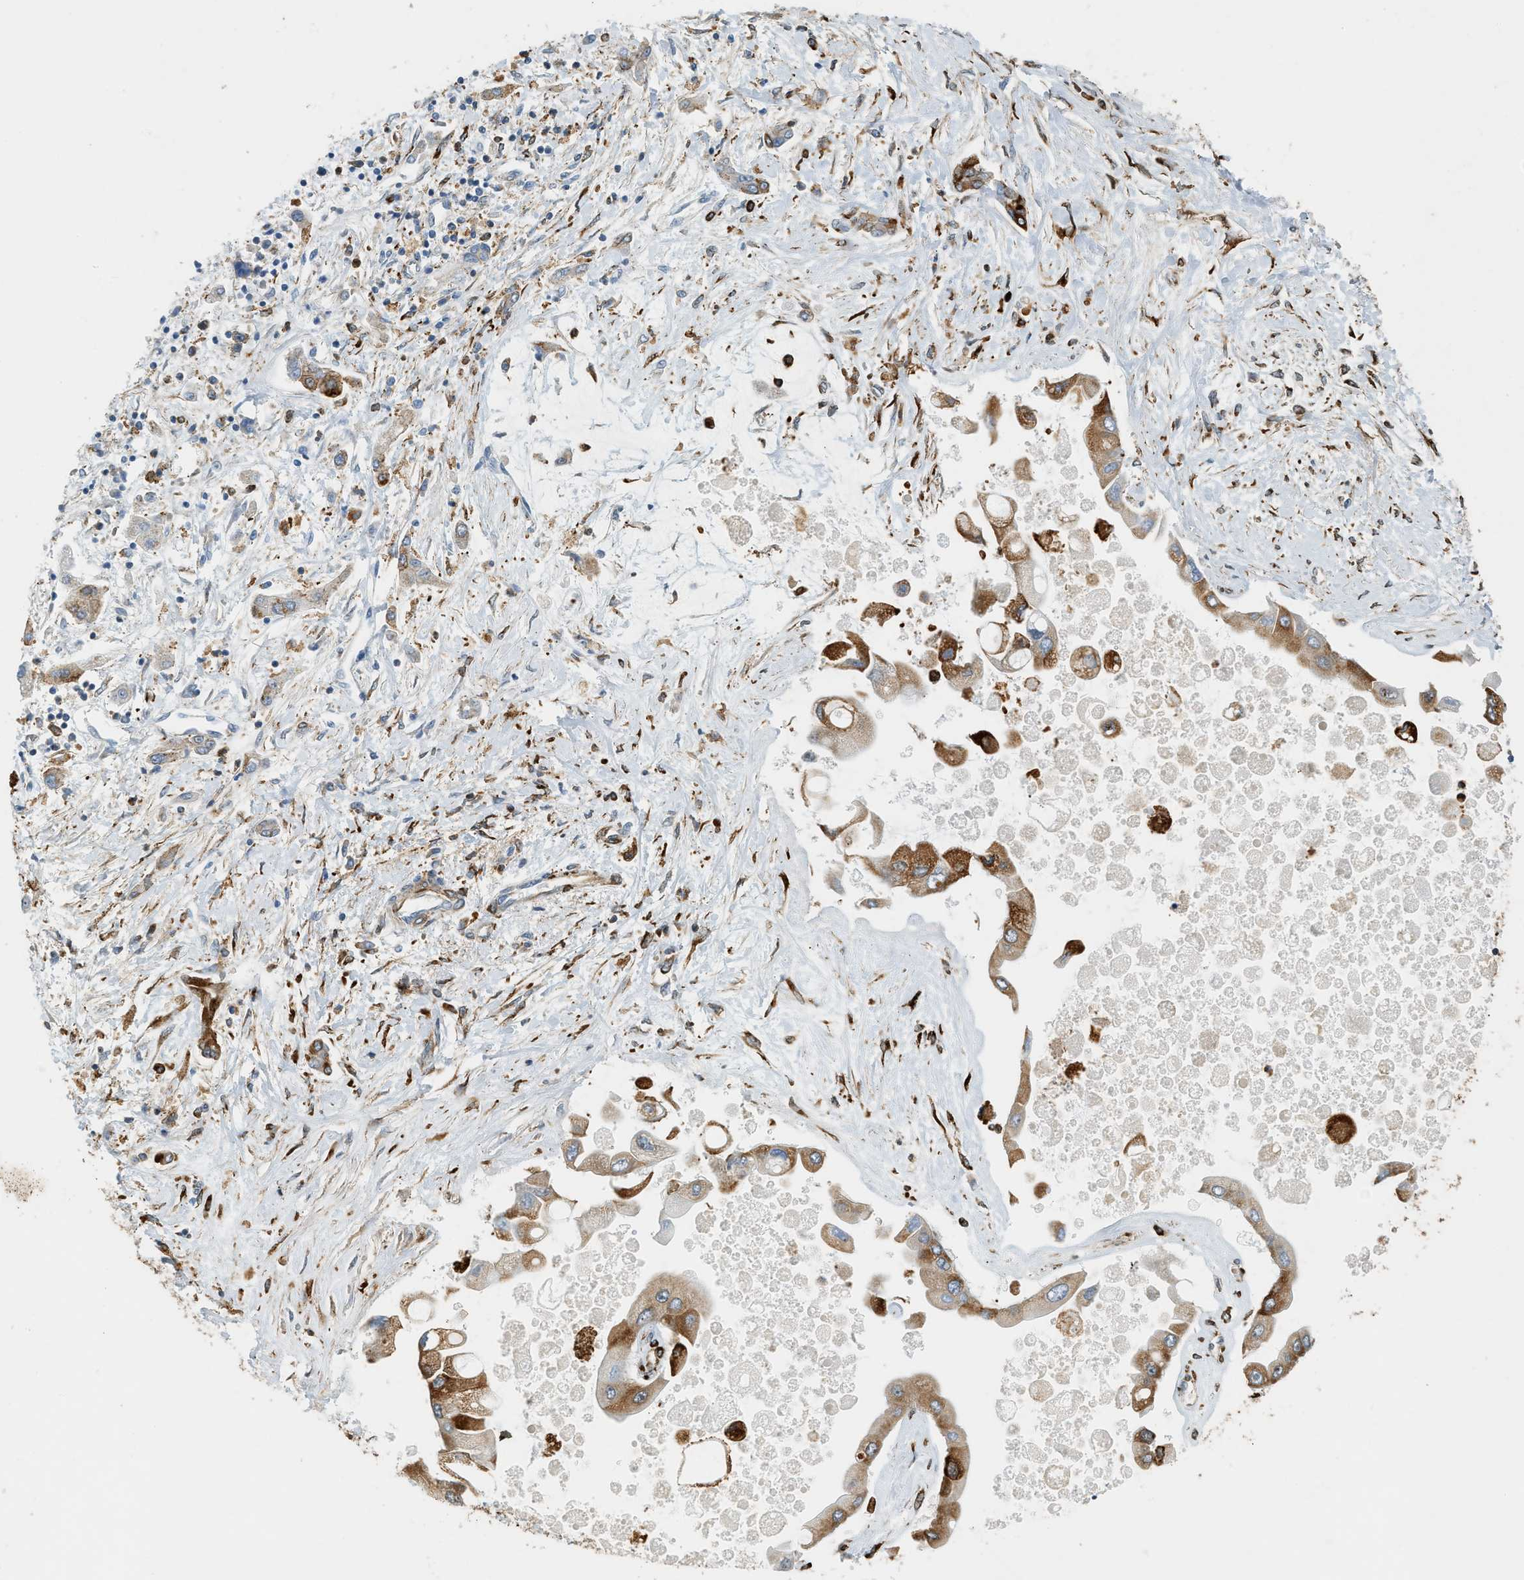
{"staining": {"intensity": "strong", "quantity": ">75%", "location": "cytoplasmic/membranous"}, "tissue": "liver cancer", "cell_type": "Tumor cells", "image_type": "cancer", "snomed": [{"axis": "morphology", "description": "Cholangiocarcinoma"}, {"axis": "topography", "description": "Liver"}], "caption": "Cholangiocarcinoma (liver) stained with DAB immunohistochemistry shows high levels of strong cytoplasmic/membranous positivity in approximately >75% of tumor cells. (Brightfield microscopy of DAB IHC at high magnification).", "gene": "SEMA4D", "patient": {"sex": "male", "age": 50}}